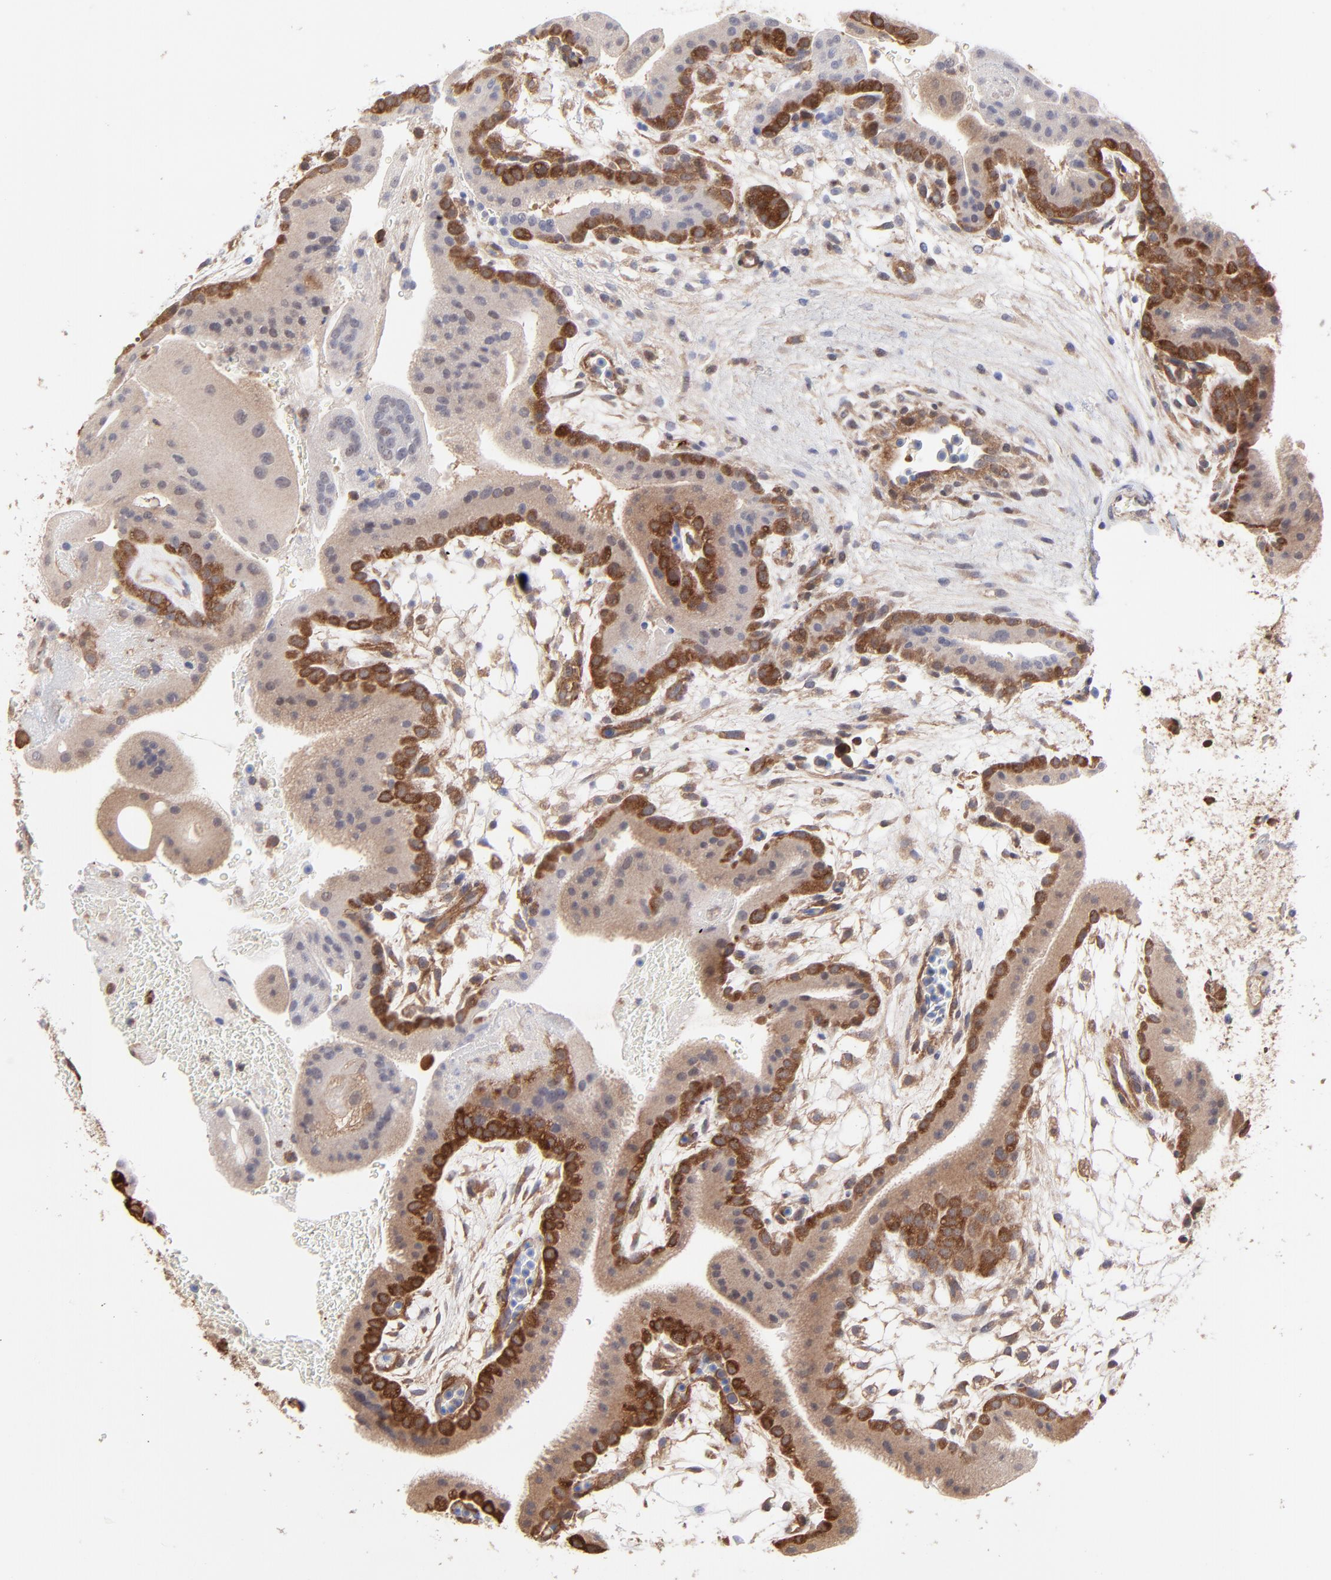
{"staining": {"intensity": "strong", "quantity": "25%-75%", "location": "cytoplasmic/membranous"}, "tissue": "placenta", "cell_type": "Trophoblastic cells", "image_type": "normal", "snomed": [{"axis": "morphology", "description": "Normal tissue, NOS"}, {"axis": "topography", "description": "Placenta"}], "caption": "This micrograph exhibits unremarkable placenta stained with IHC to label a protein in brown. The cytoplasmic/membranous of trophoblastic cells show strong positivity for the protein. Nuclei are counter-stained blue.", "gene": "GART", "patient": {"sex": "female", "age": 19}}